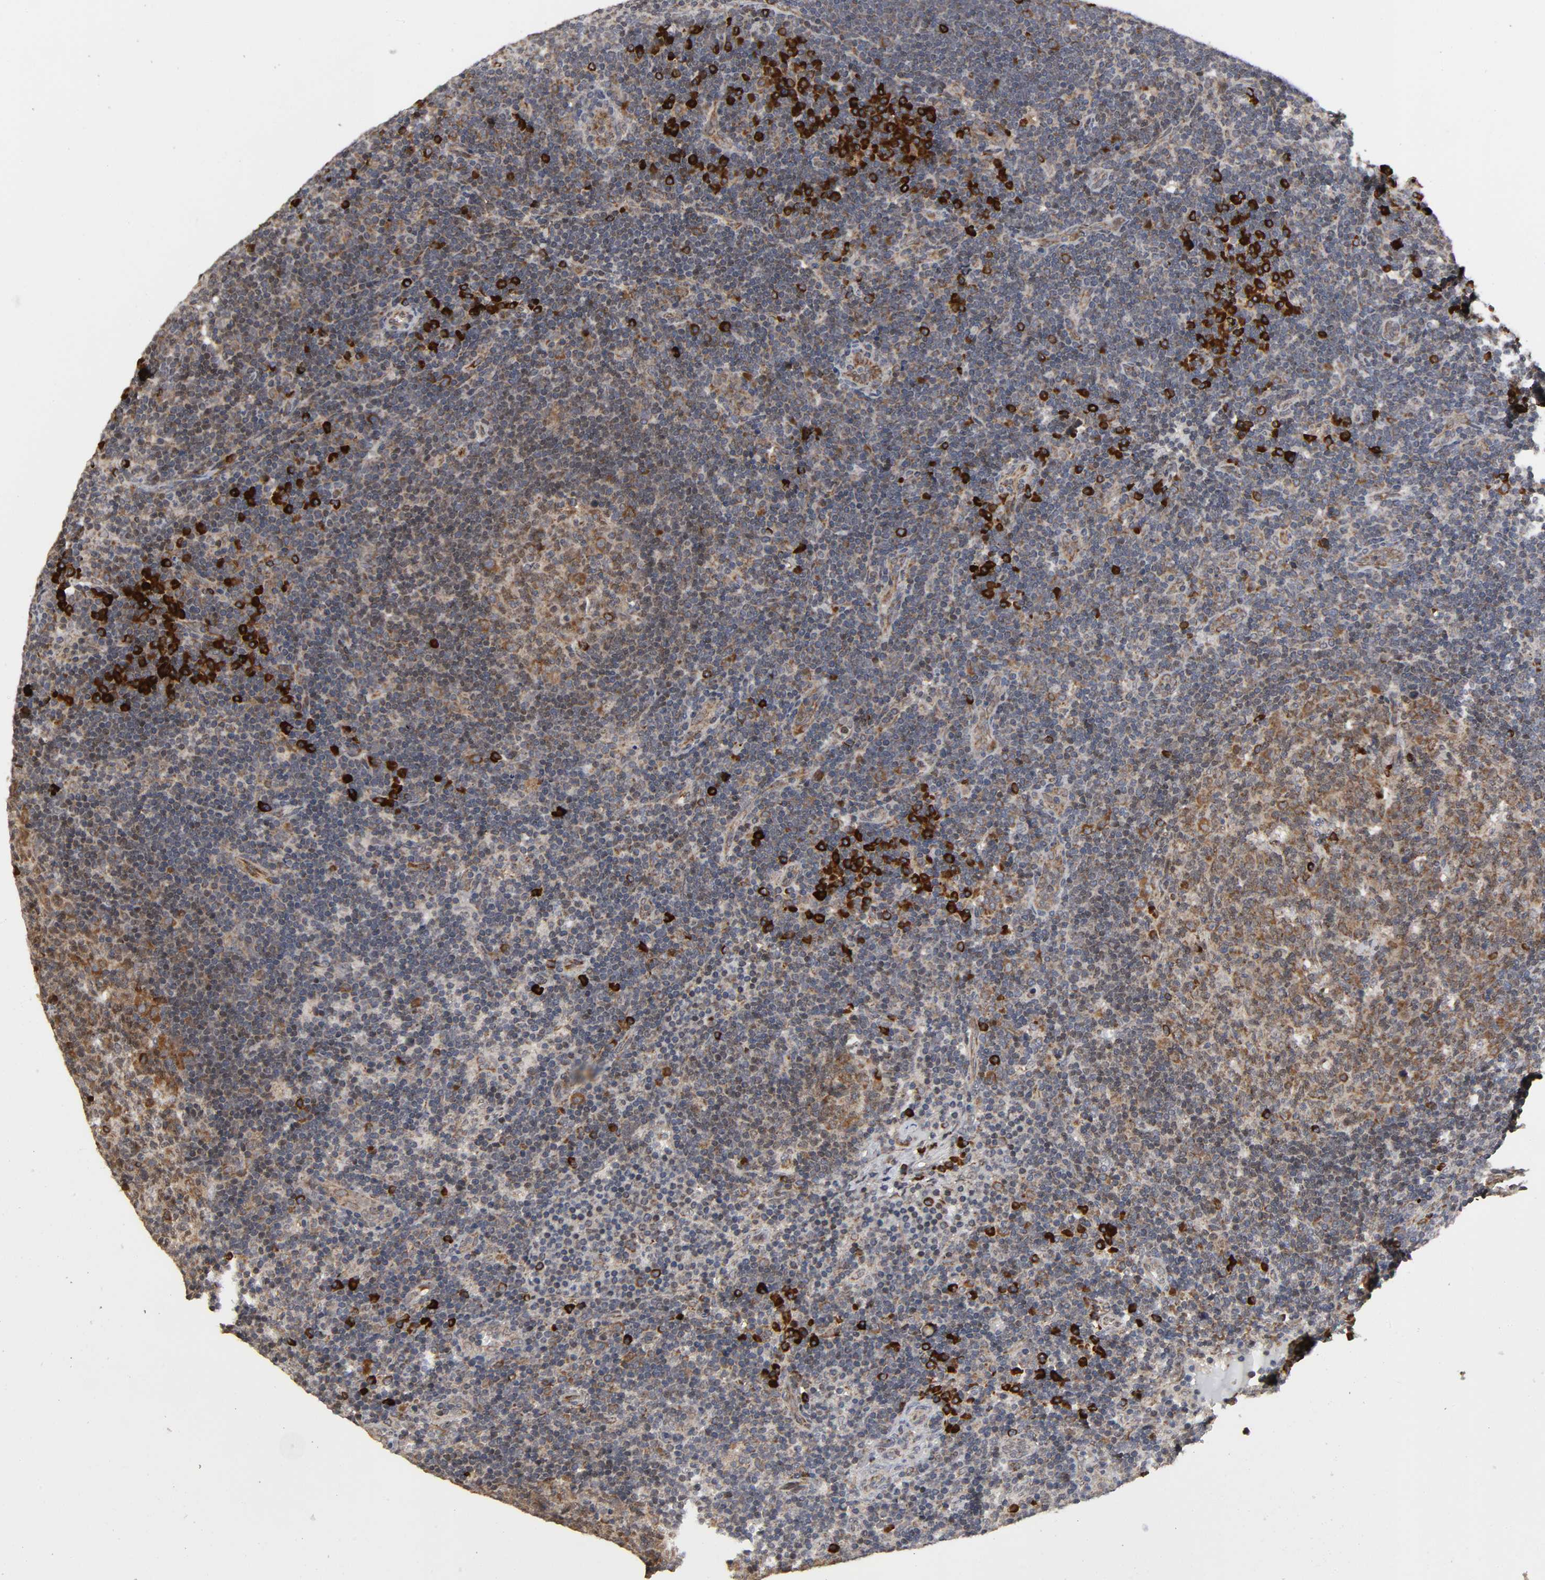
{"staining": {"intensity": "moderate", "quantity": ">75%", "location": "cytoplasmic/membranous"}, "tissue": "lymph node", "cell_type": "Germinal center cells", "image_type": "normal", "snomed": [{"axis": "morphology", "description": "Normal tissue, NOS"}, {"axis": "morphology", "description": "Squamous cell carcinoma, metastatic, NOS"}, {"axis": "topography", "description": "Lymph node"}], "caption": "A micrograph of human lymph node stained for a protein displays moderate cytoplasmic/membranous brown staining in germinal center cells. The staining was performed using DAB, with brown indicating positive protein expression. Nuclei are stained blue with hematoxylin.", "gene": "SLC30A9", "patient": {"sex": "female", "age": 53}}